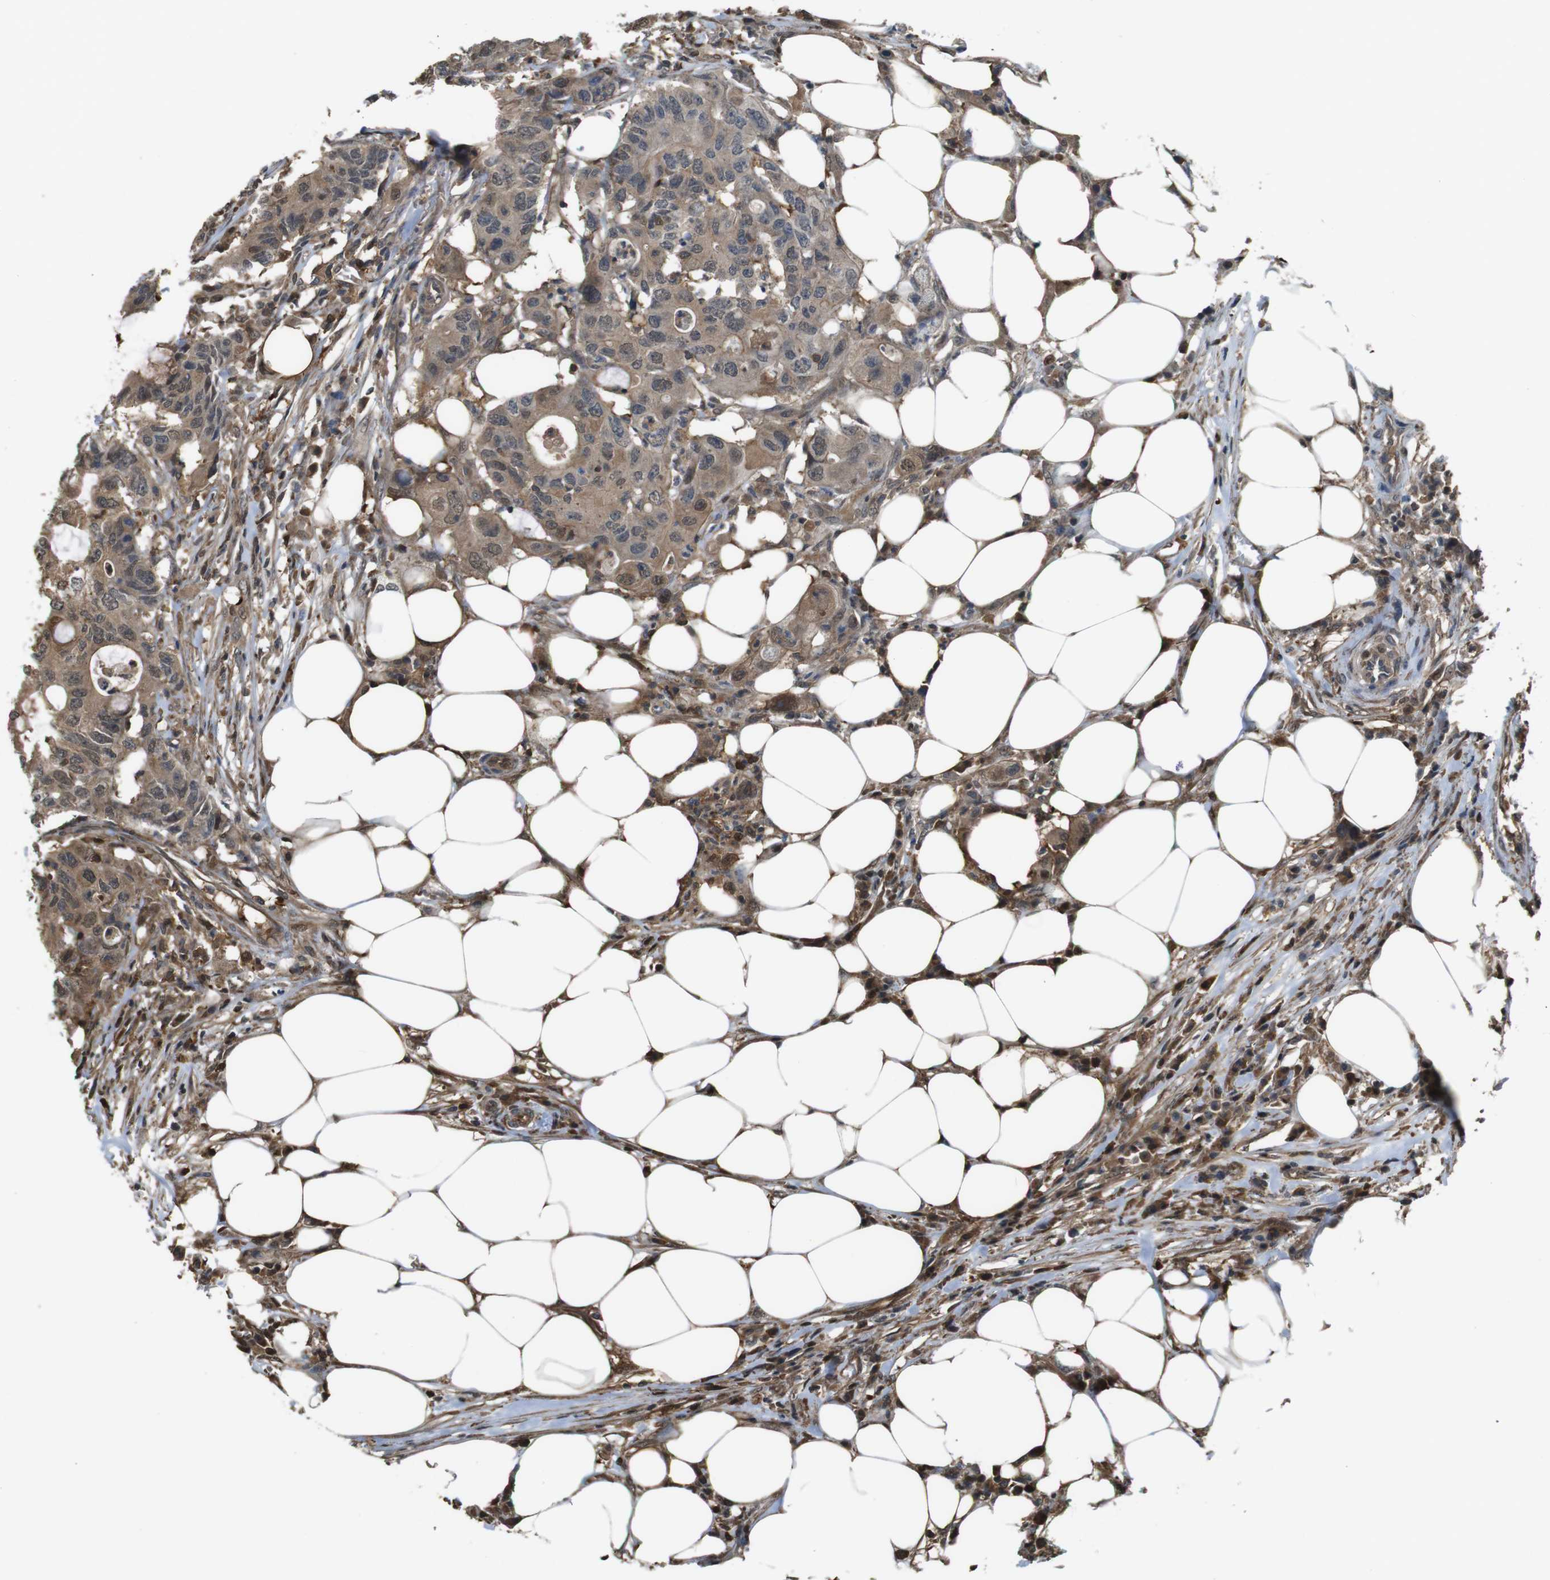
{"staining": {"intensity": "moderate", "quantity": ">75%", "location": "cytoplasmic/membranous"}, "tissue": "colorectal cancer", "cell_type": "Tumor cells", "image_type": "cancer", "snomed": [{"axis": "morphology", "description": "Adenocarcinoma, NOS"}, {"axis": "topography", "description": "Colon"}], "caption": "Tumor cells demonstrate medium levels of moderate cytoplasmic/membranous expression in about >75% of cells in human colorectal adenocarcinoma.", "gene": "ARHGDIA", "patient": {"sex": "male", "age": 71}}